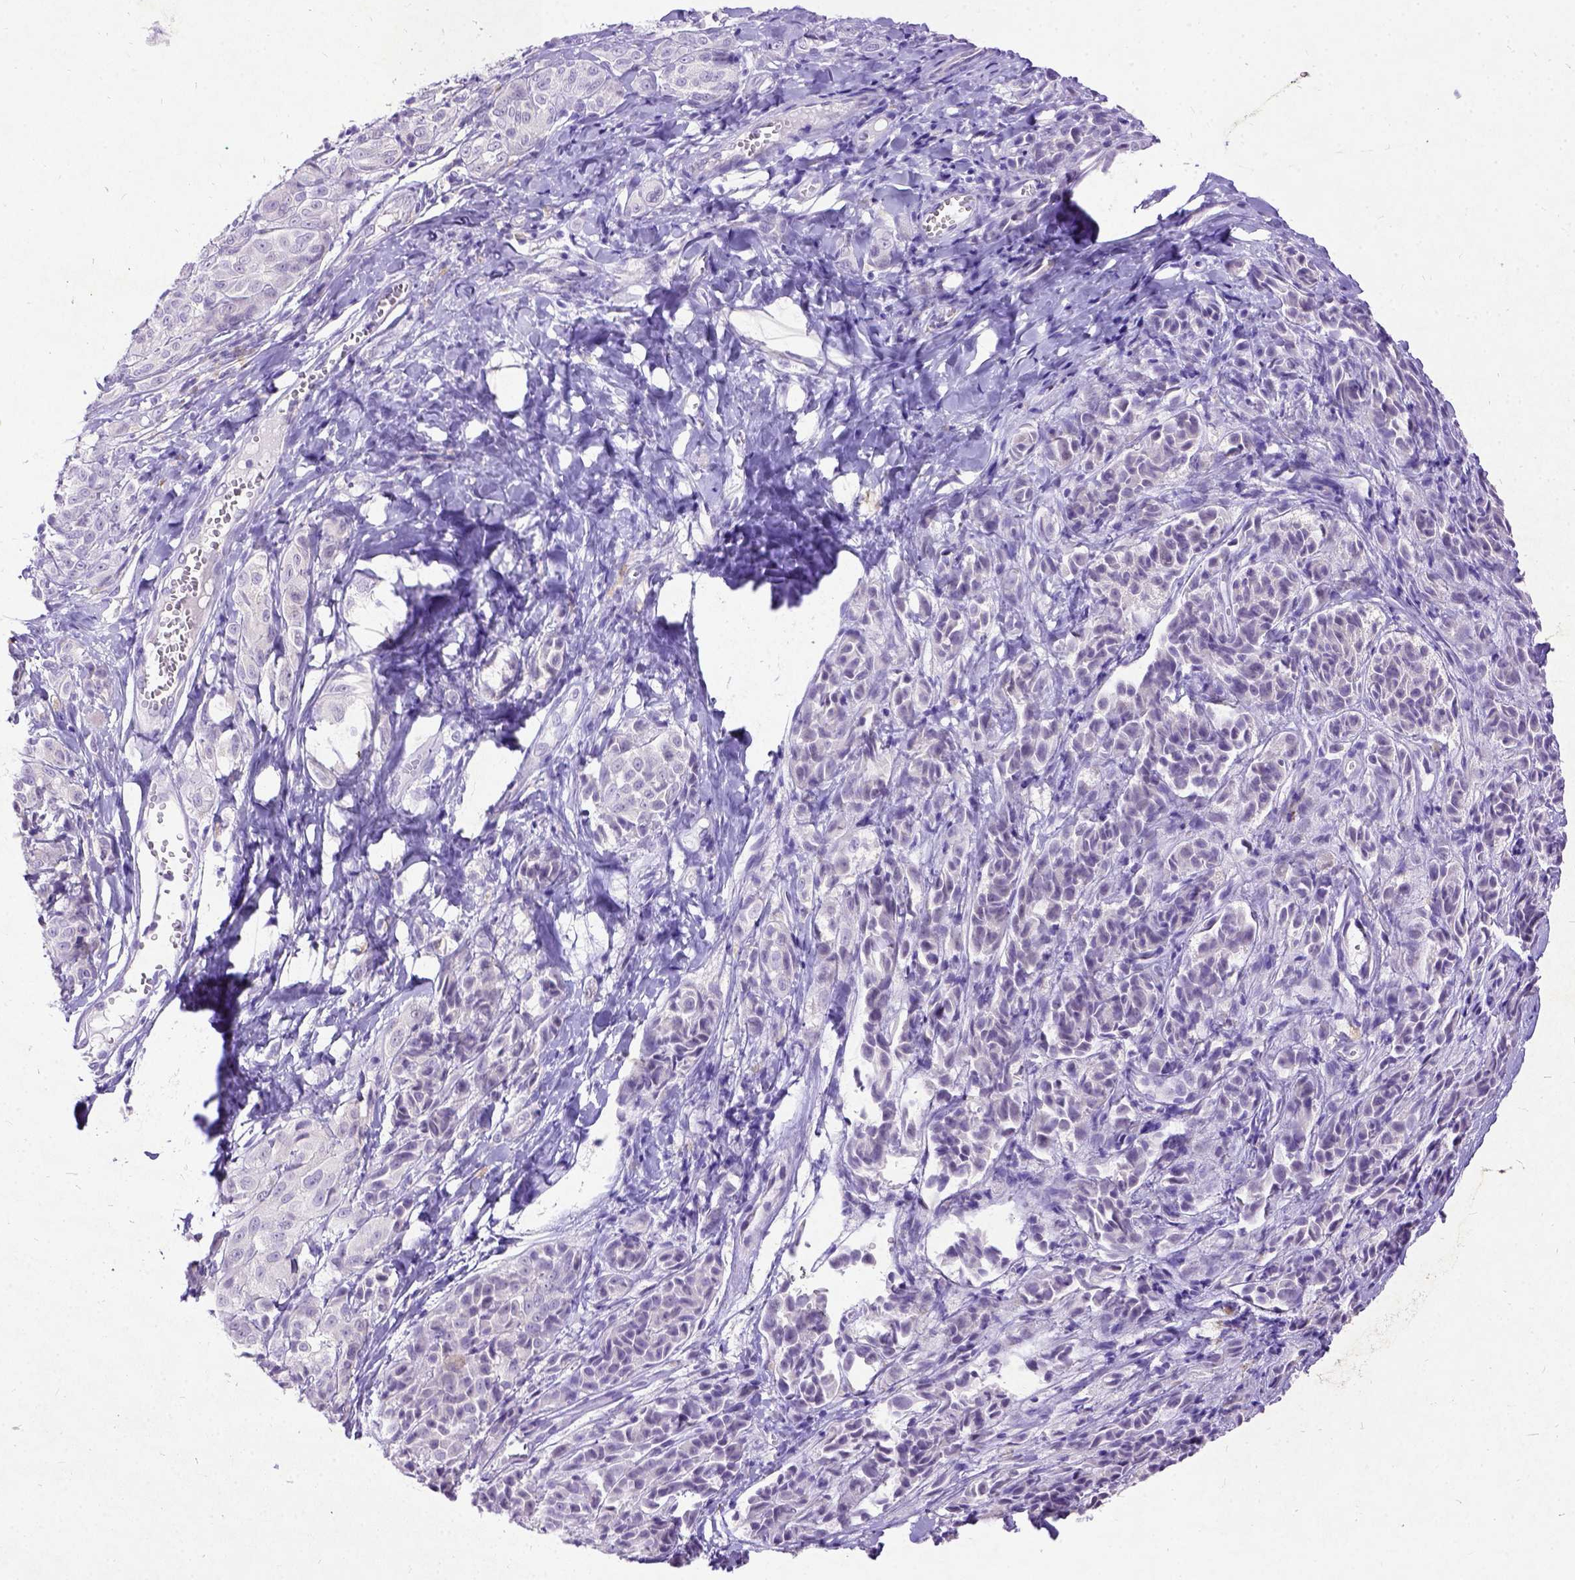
{"staining": {"intensity": "weak", "quantity": "<25%", "location": "cytoplasmic/membranous"}, "tissue": "melanoma", "cell_type": "Tumor cells", "image_type": "cancer", "snomed": [{"axis": "morphology", "description": "Malignant melanoma, NOS"}, {"axis": "topography", "description": "Skin"}], "caption": "IHC image of neoplastic tissue: malignant melanoma stained with DAB (3,3'-diaminobenzidine) demonstrates no significant protein positivity in tumor cells. Brightfield microscopy of immunohistochemistry (IHC) stained with DAB (brown) and hematoxylin (blue), captured at high magnification.", "gene": "NEUROD4", "patient": {"sex": "male", "age": 89}}